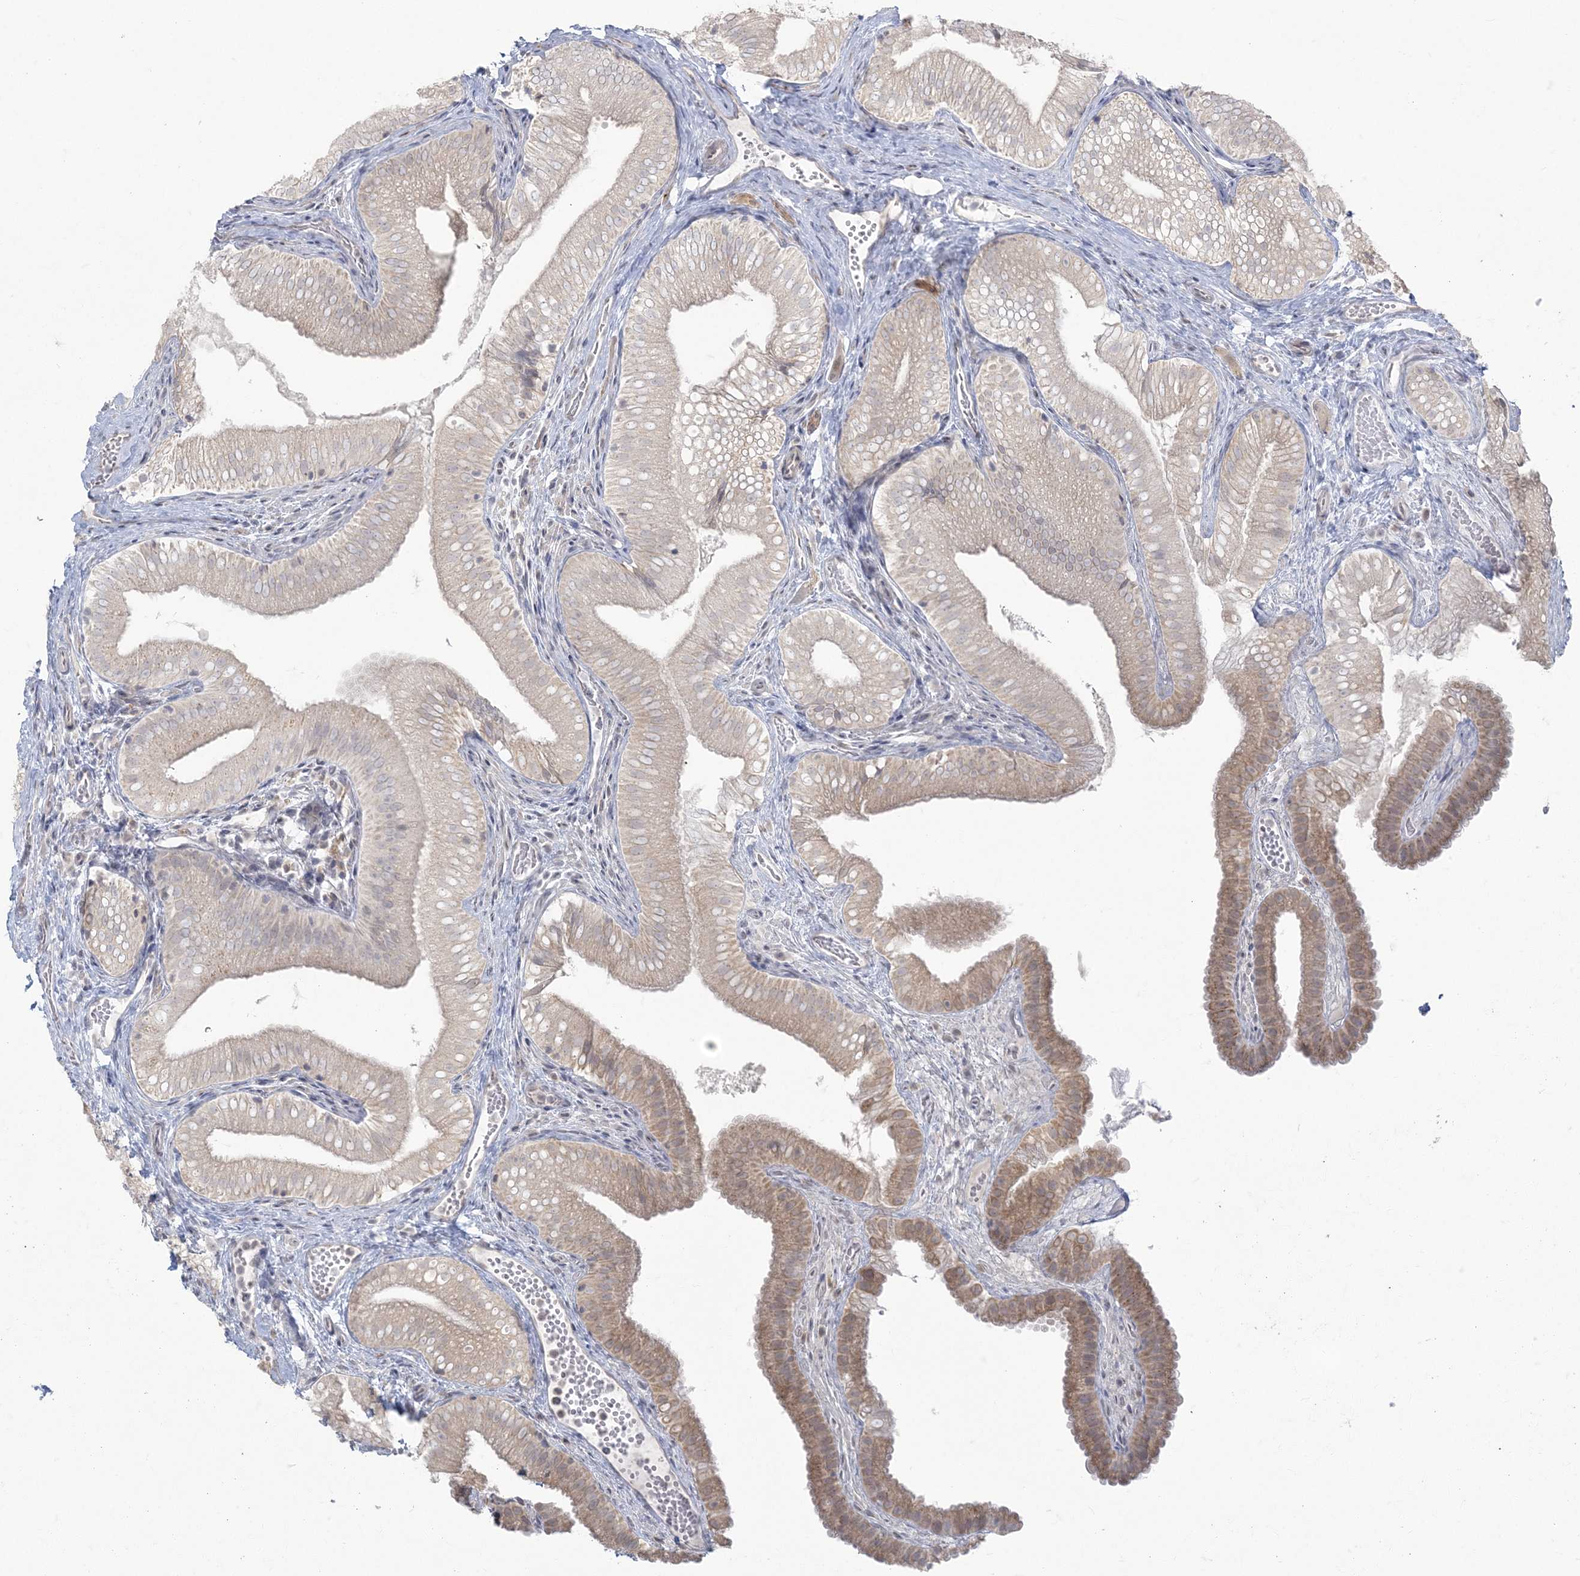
{"staining": {"intensity": "moderate", "quantity": "25%-75%", "location": "cytoplasmic/membranous"}, "tissue": "gallbladder", "cell_type": "Glandular cells", "image_type": "normal", "snomed": [{"axis": "morphology", "description": "Normal tissue, NOS"}, {"axis": "topography", "description": "Gallbladder"}], "caption": "Unremarkable gallbladder demonstrates moderate cytoplasmic/membranous staining in approximately 25%-75% of glandular cells, visualized by immunohistochemistry.", "gene": "ZC3H6", "patient": {"sex": "female", "age": 30}}